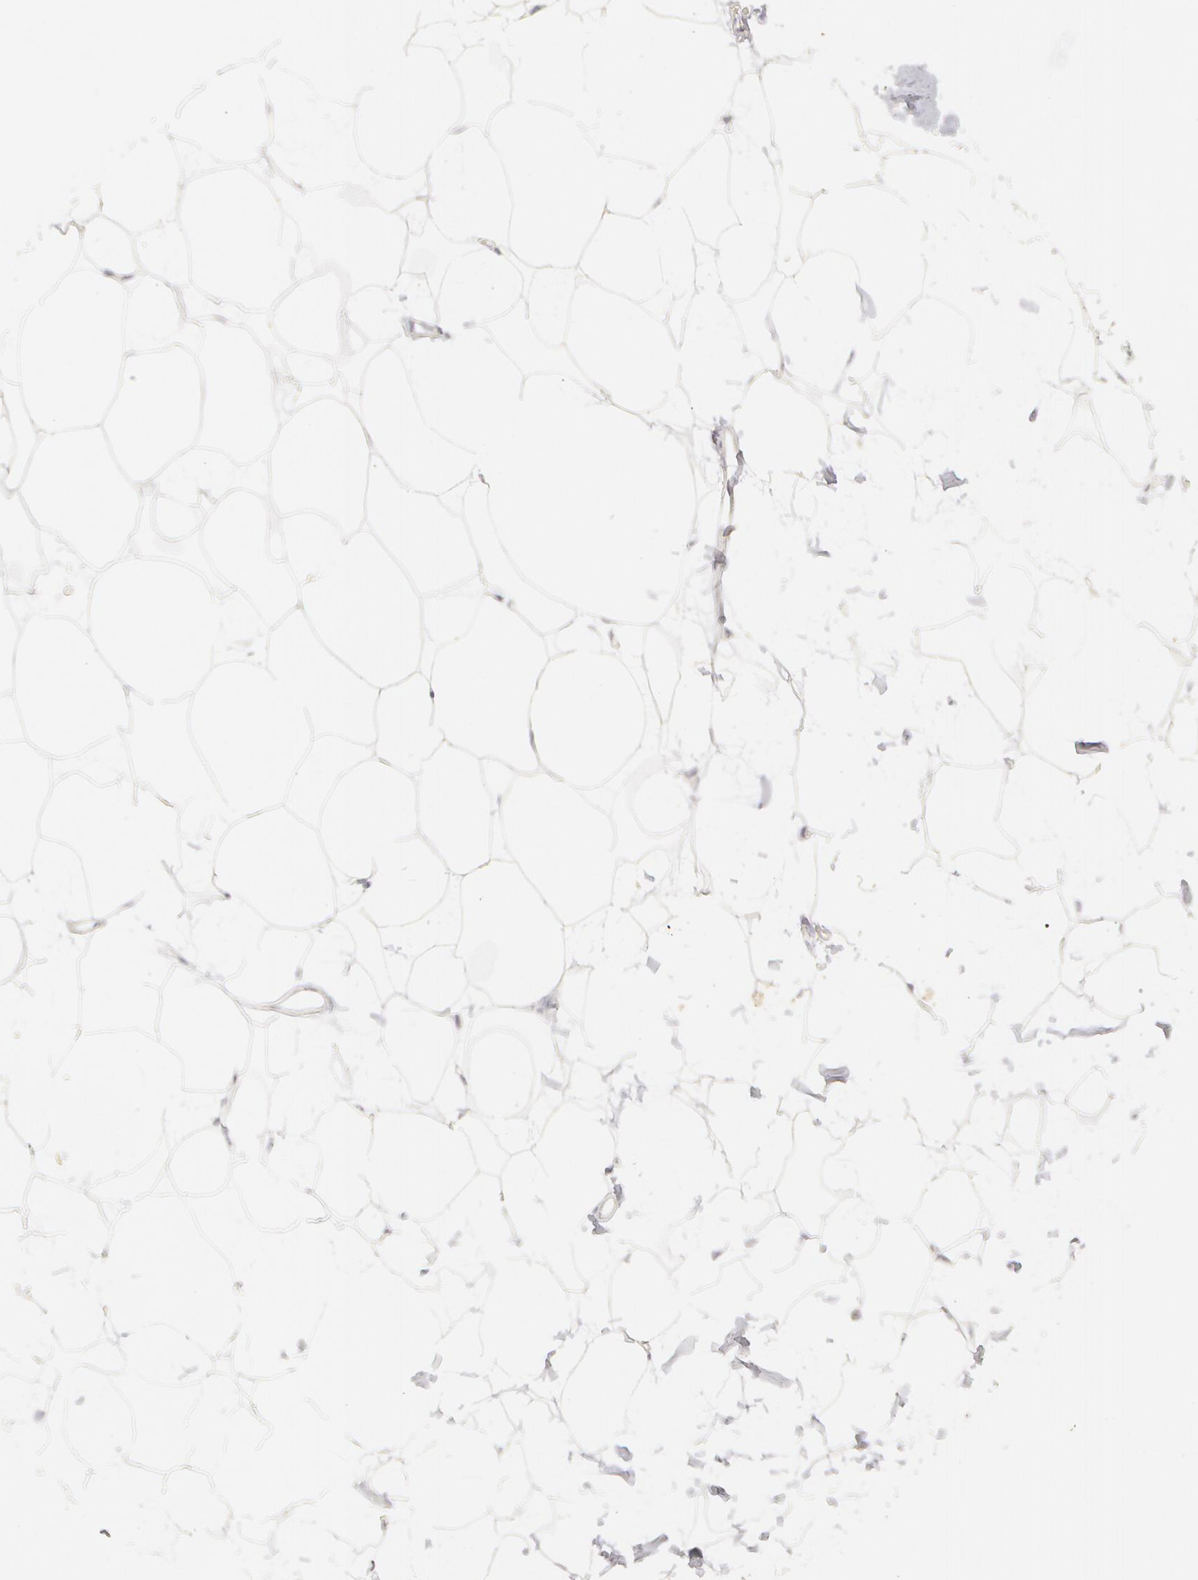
{"staining": {"intensity": "negative", "quantity": "none", "location": "none"}, "tissue": "adipose tissue", "cell_type": "Adipocytes", "image_type": "normal", "snomed": [{"axis": "morphology", "description": "Normal tissue, NOS"}, {"axis": "topography", "description": "Breast"}], "caption": "This is an immunohistochemistry image of unremarkable adipose tissue. There is no staining in adipocytes.", "gene": "ABCB1", "patient": {"sex": "female", "age": 45}}